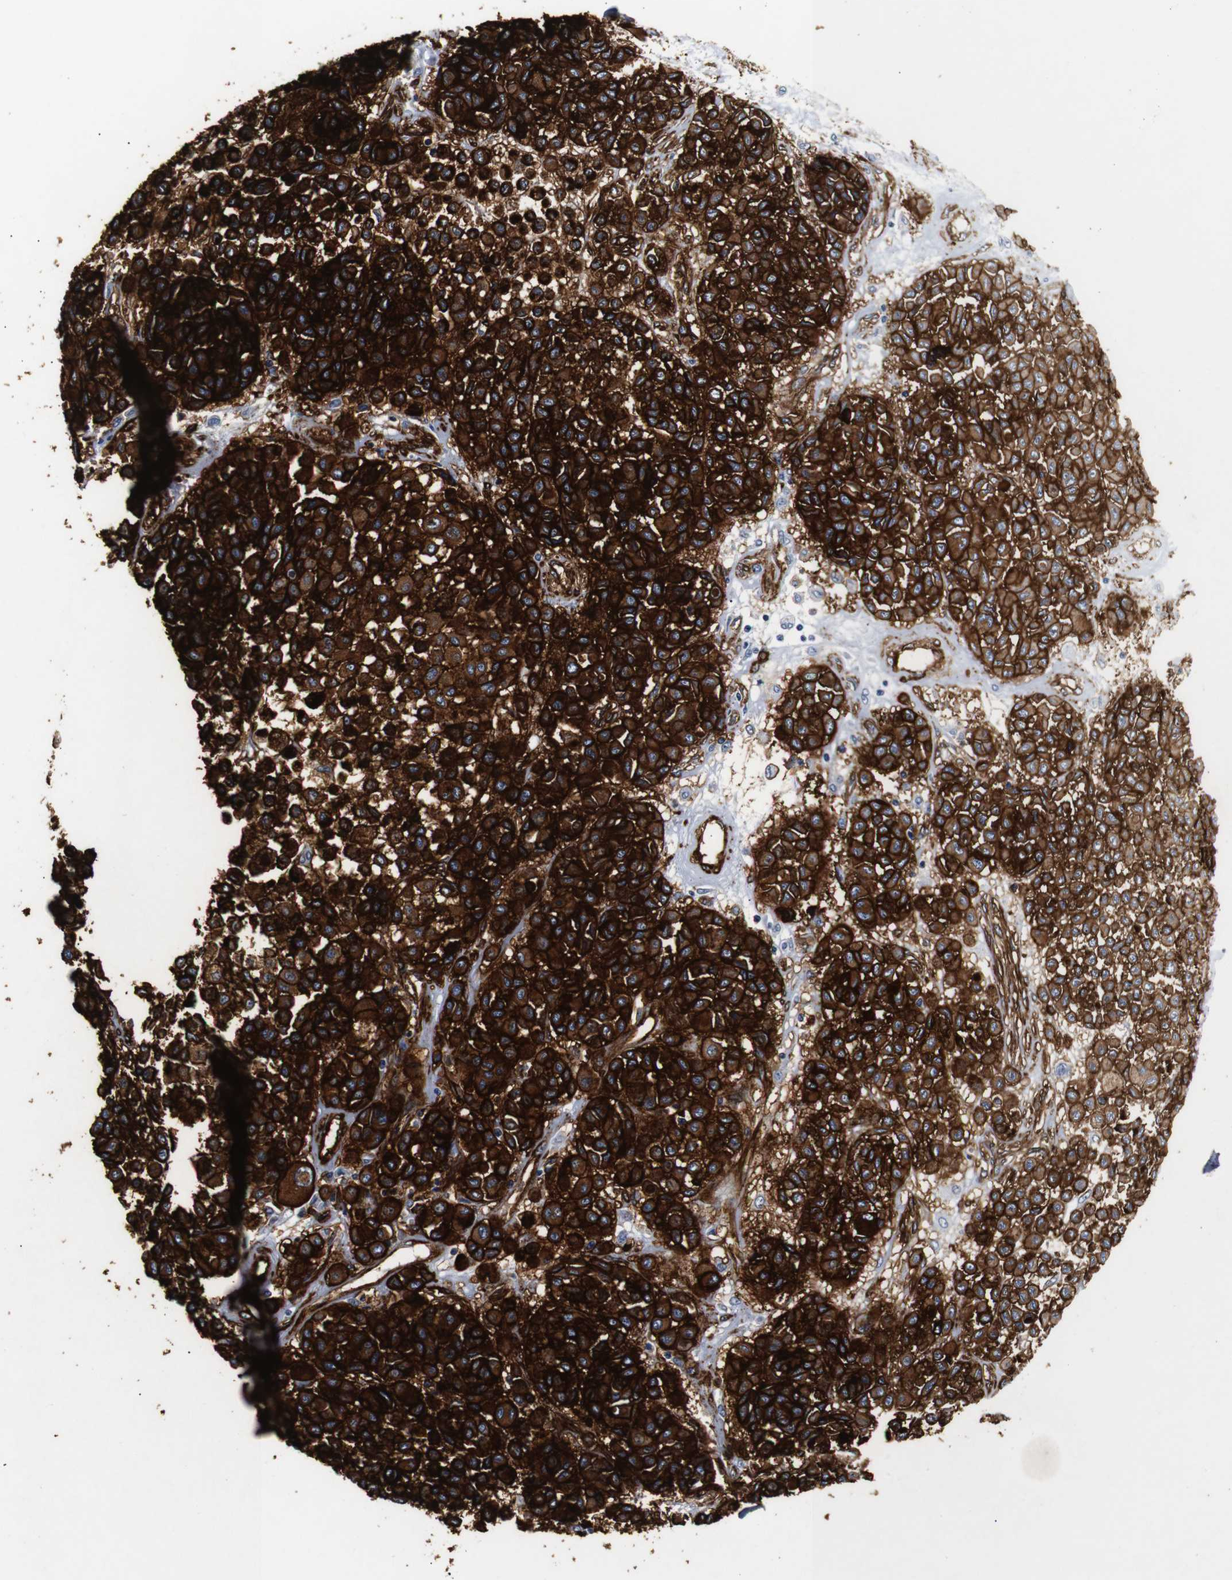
{"staining": {"intensity": "strong", "quantity": ">75%", "location": "cytoplasmic/membranous"}, "tissue": "melanoma", "cell_type": "Tumor cells", "image_type": "cancer", "snomed": [{"axis": "morphology", "description": "Malignant melanoma, Metastatic site"}, {"axis": "topography", "description": "Soft tissue"}], "caption": "Melanoma tissue demonstrates strong cytoplasmic/membranous positivity in about >75% of tumor cells, visualized by immunohistochemistry.", "gene": "CAV2", "patient": {"sex": "male", "age": 41}}